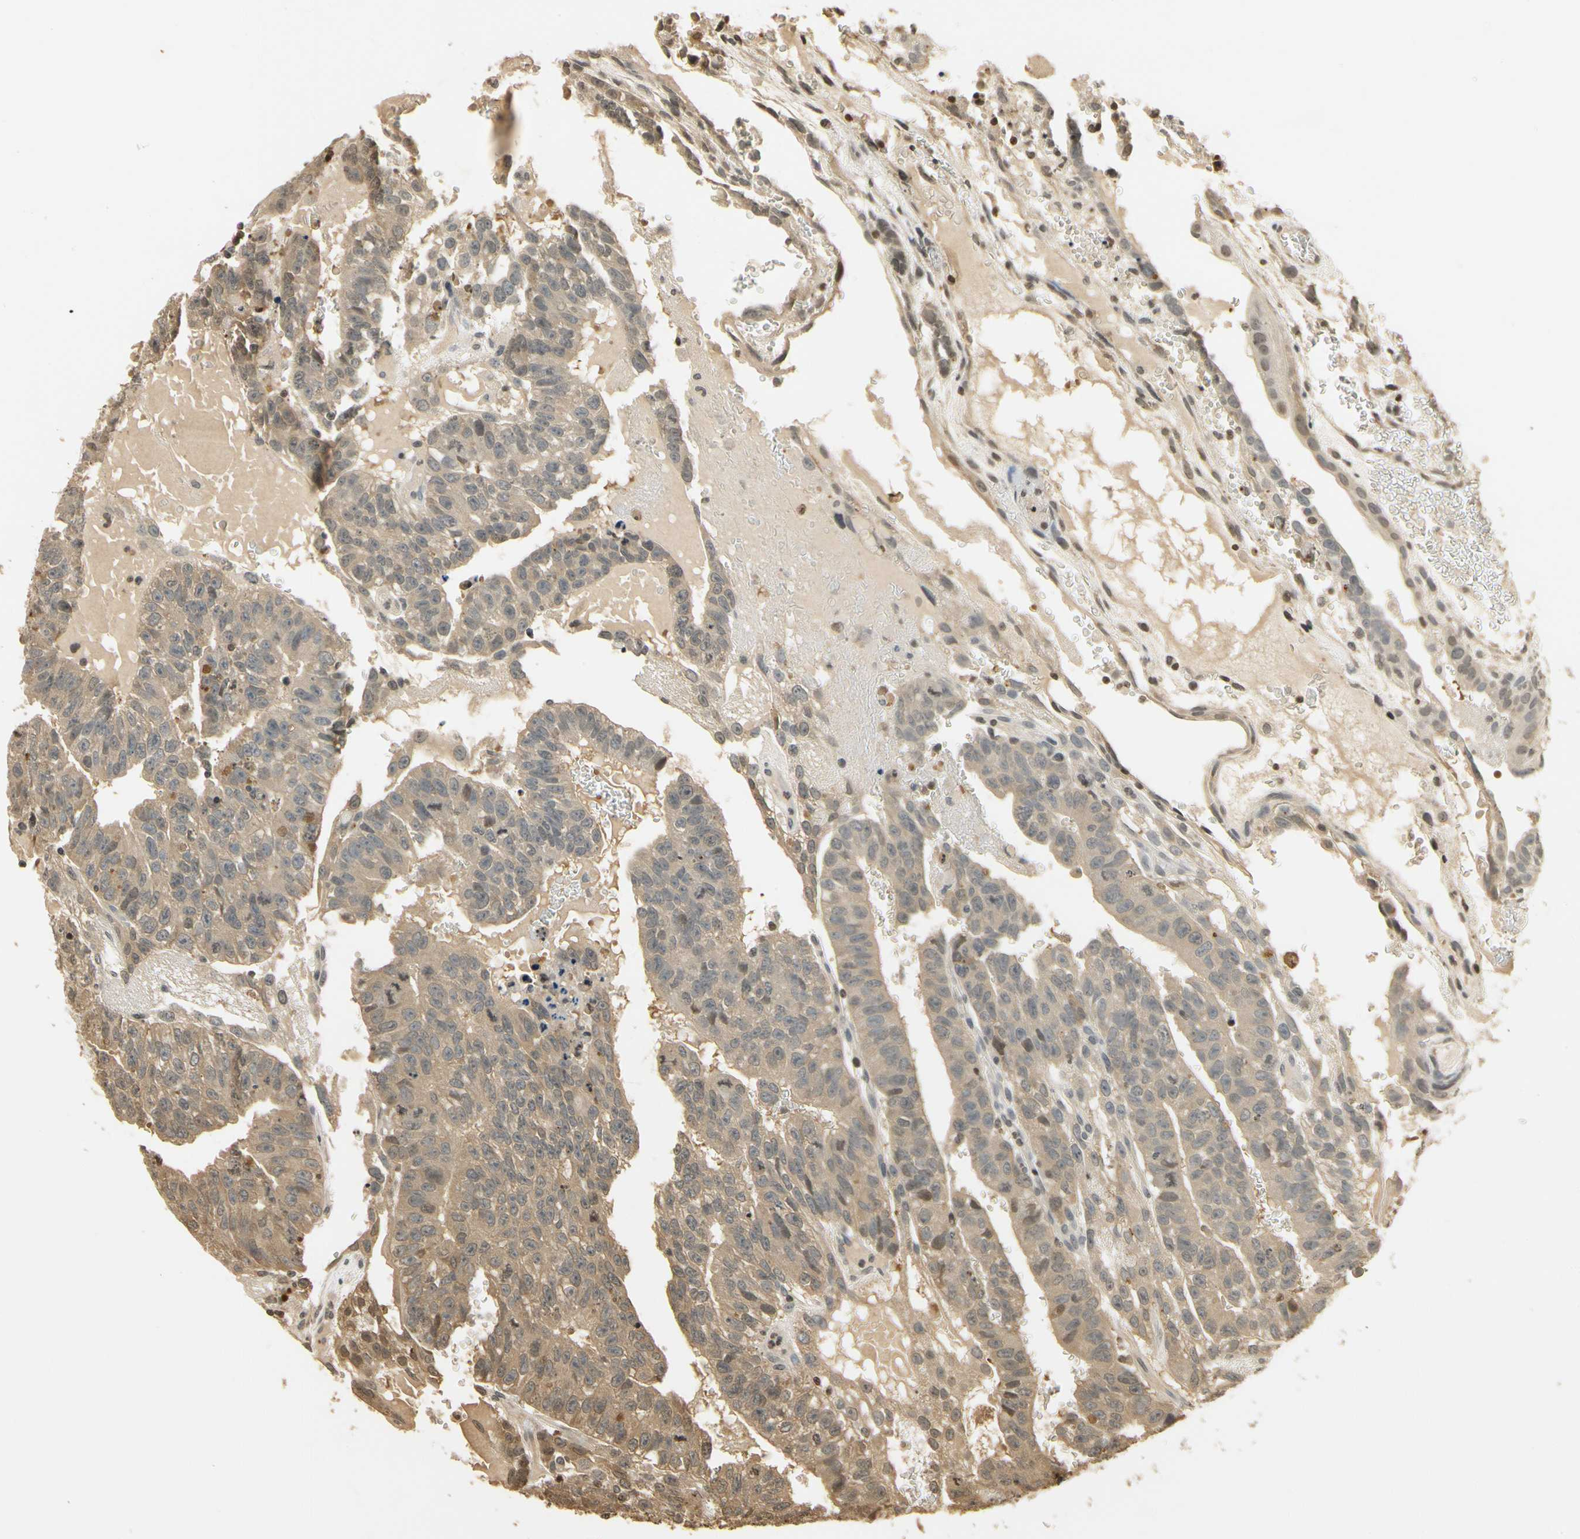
{"staining": {"intensity": "moderate", "quantity": ">75%", "location": "cytoplasmic/membranous"}, "tissue": "testis cancer", "cell_type": "Tumor cells", "image_type": "cancer", "snomed": [{"axis": "morphology", "description": "Seminoma, NOS"}, {"axis": "morphology", "description": "Carcinoma, Embryonal, NOS"}, {"axis": "topography", "description": "Testis"}], "caption": "Tumor cells show medium levels of moderate cytoplasmic/membranous positivity in about >75% of cells in testis embryonal carcinoma.", "gene": "SOD1", "patient": {"sex": "male", "age": 52}}